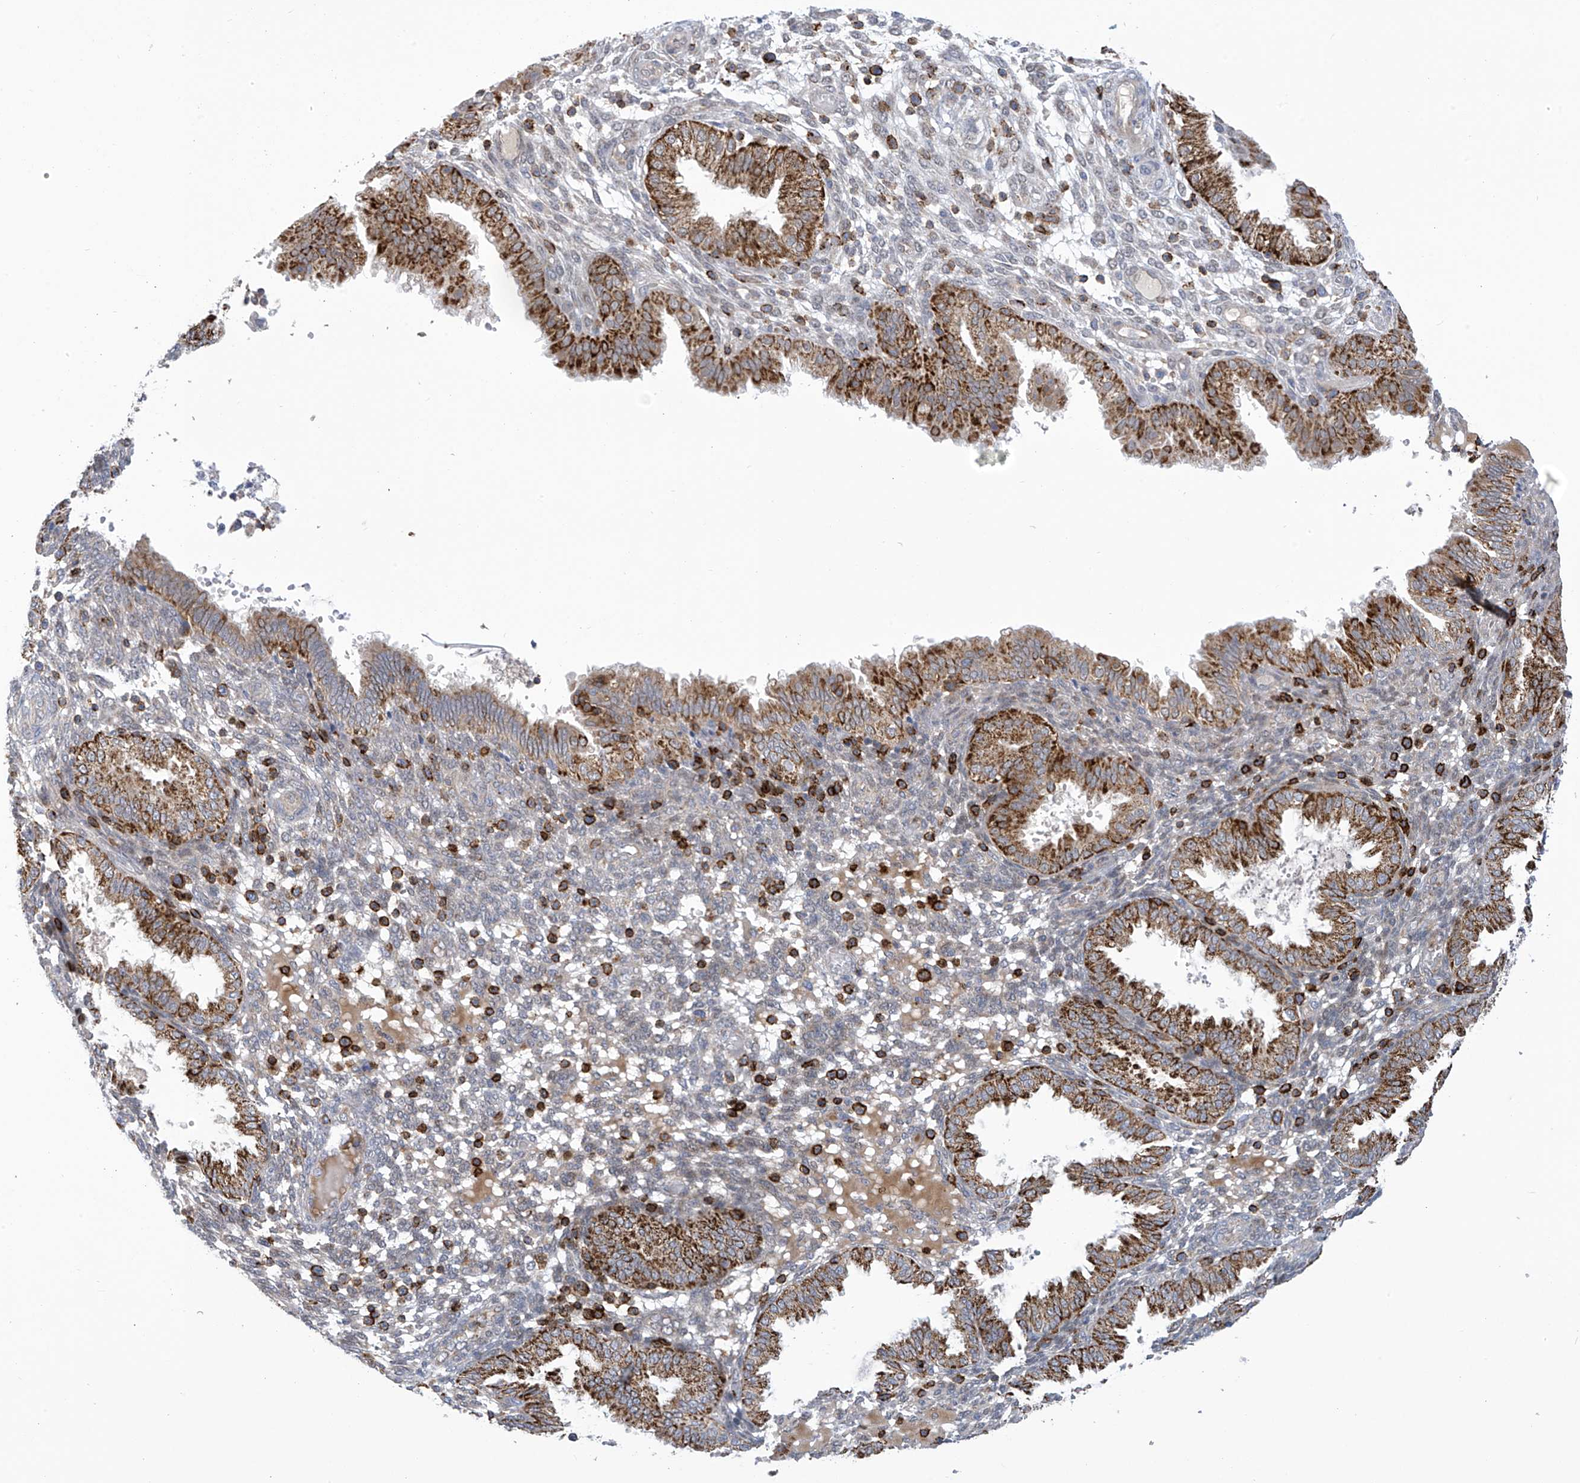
{"staining": {"intensity": "negative", "quantity": "none", "location": "none"}, "tissue": "endometrium", "cell_type": "Cells in endometrial stroma", "image_type": "normal", "snomed": [{"axis": "morphology", "description": "Normal tissue, NOS"}, {"axis": "topography", "description": "Endometrium"}], "caption": "This is an IHC histopathology image of unremarkable human endometrium. There is no staining in cells in endometrial stroma.", "gene": "IBA57", "patient": {"sex": "female", "age": 33}}